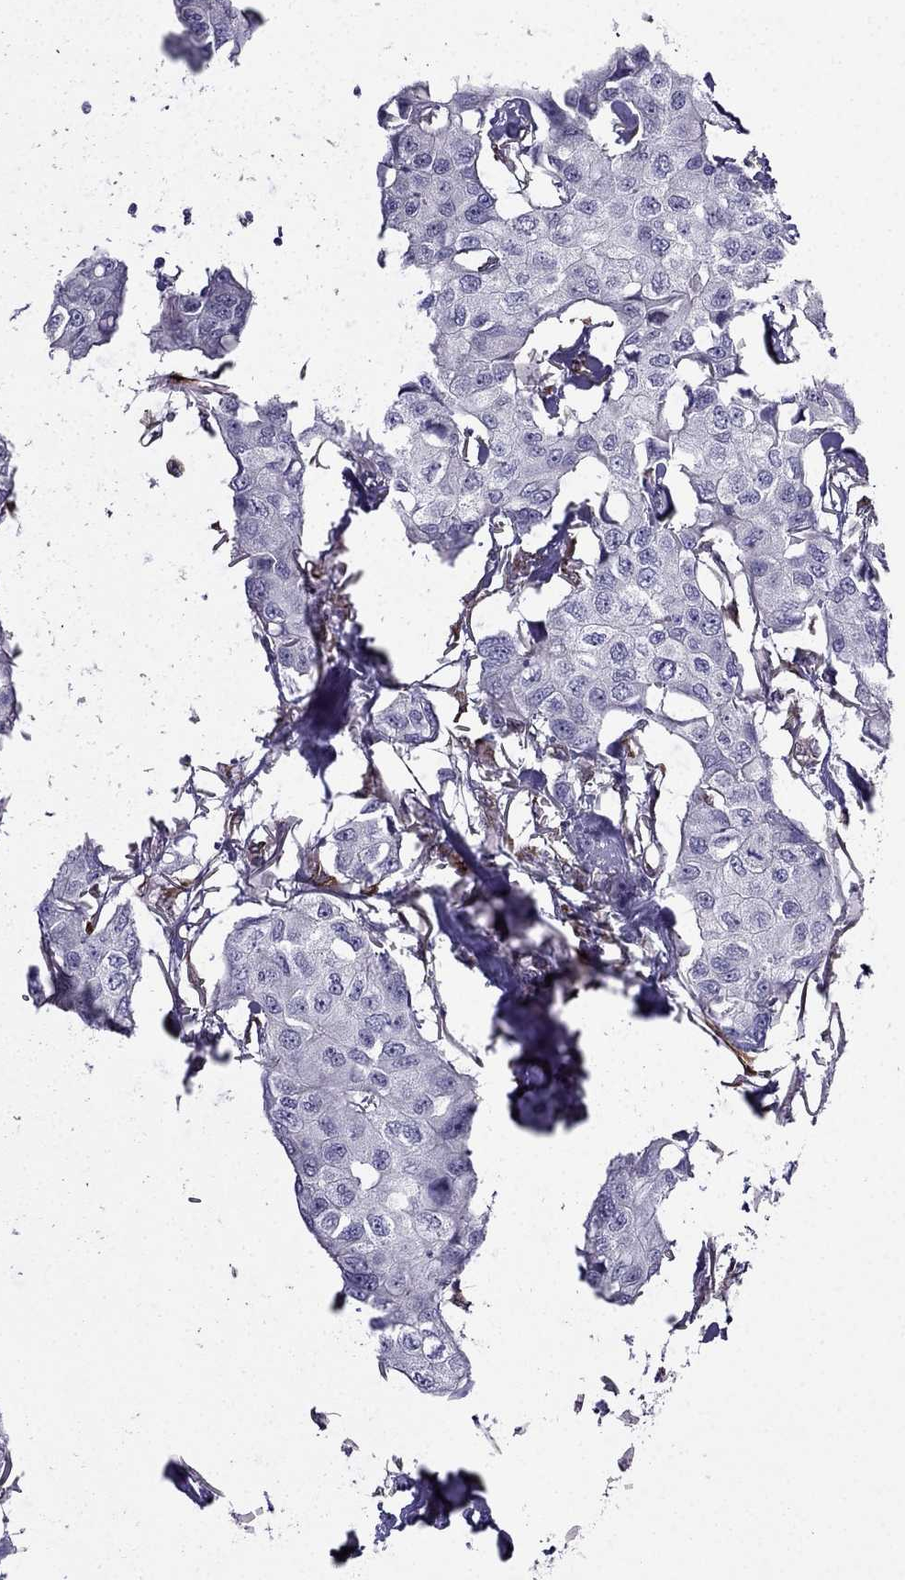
{"staining": {"intensity": "negative", "quantity": "none", "location": "none"}, "tissue": "breast cancer", "cell_type": "Tumor cells", "image_type": "cancer", "snomed": [{"axis": "morphology", "description": "Duct carcinoma"}, {"axis": "topography", "description": "Breast"}], "caption": "DAB (3,3'-diaminobenzidine) immunohistochemical staining of breast cancer (infiltrating ductal carcinoma) demonstrates no significant positivity in tumor cells.", "gene": "IKBIP", "patient": {"sex": "female", "age": 80}}